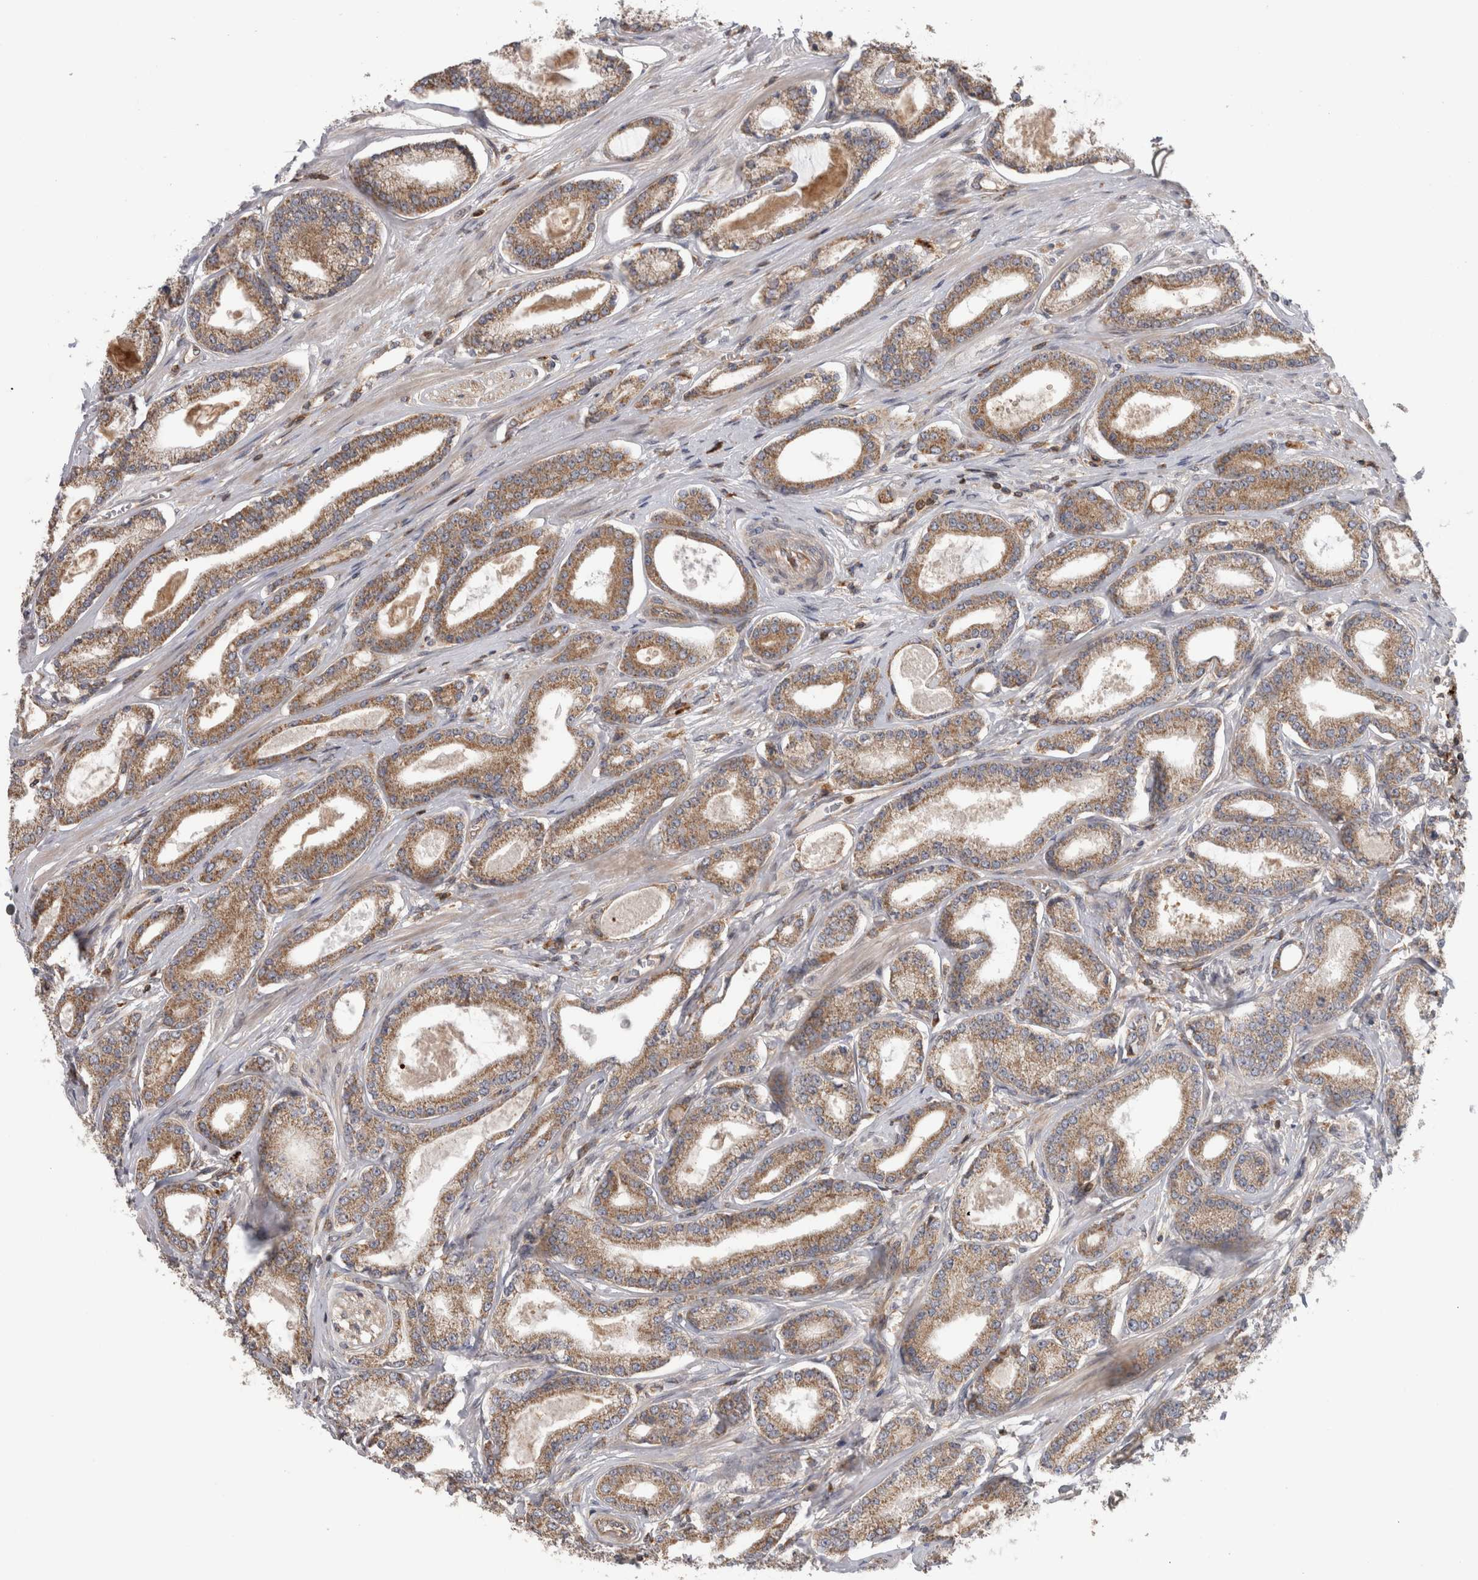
{"staining": {"intensity": "moderate", "quantity": ">75%", "location": "cytoplasmic/membranous"}, "tissue": "prostate cancer", "cell_type": "Tumor cells", "image_type": "cancer", "snomed": [{"axis": "morphology", "description": "Adenocarcinoma, Low grade"}, {"axis": "topography", "description": "Prostate"}], "caption": "Adenocarcinoma (low-grade) (prostate) stained with a protein marker shows moderate staining in tumor cells.", "gene": "GRIK2", "patient": {"sex": "male", "age": 60}}